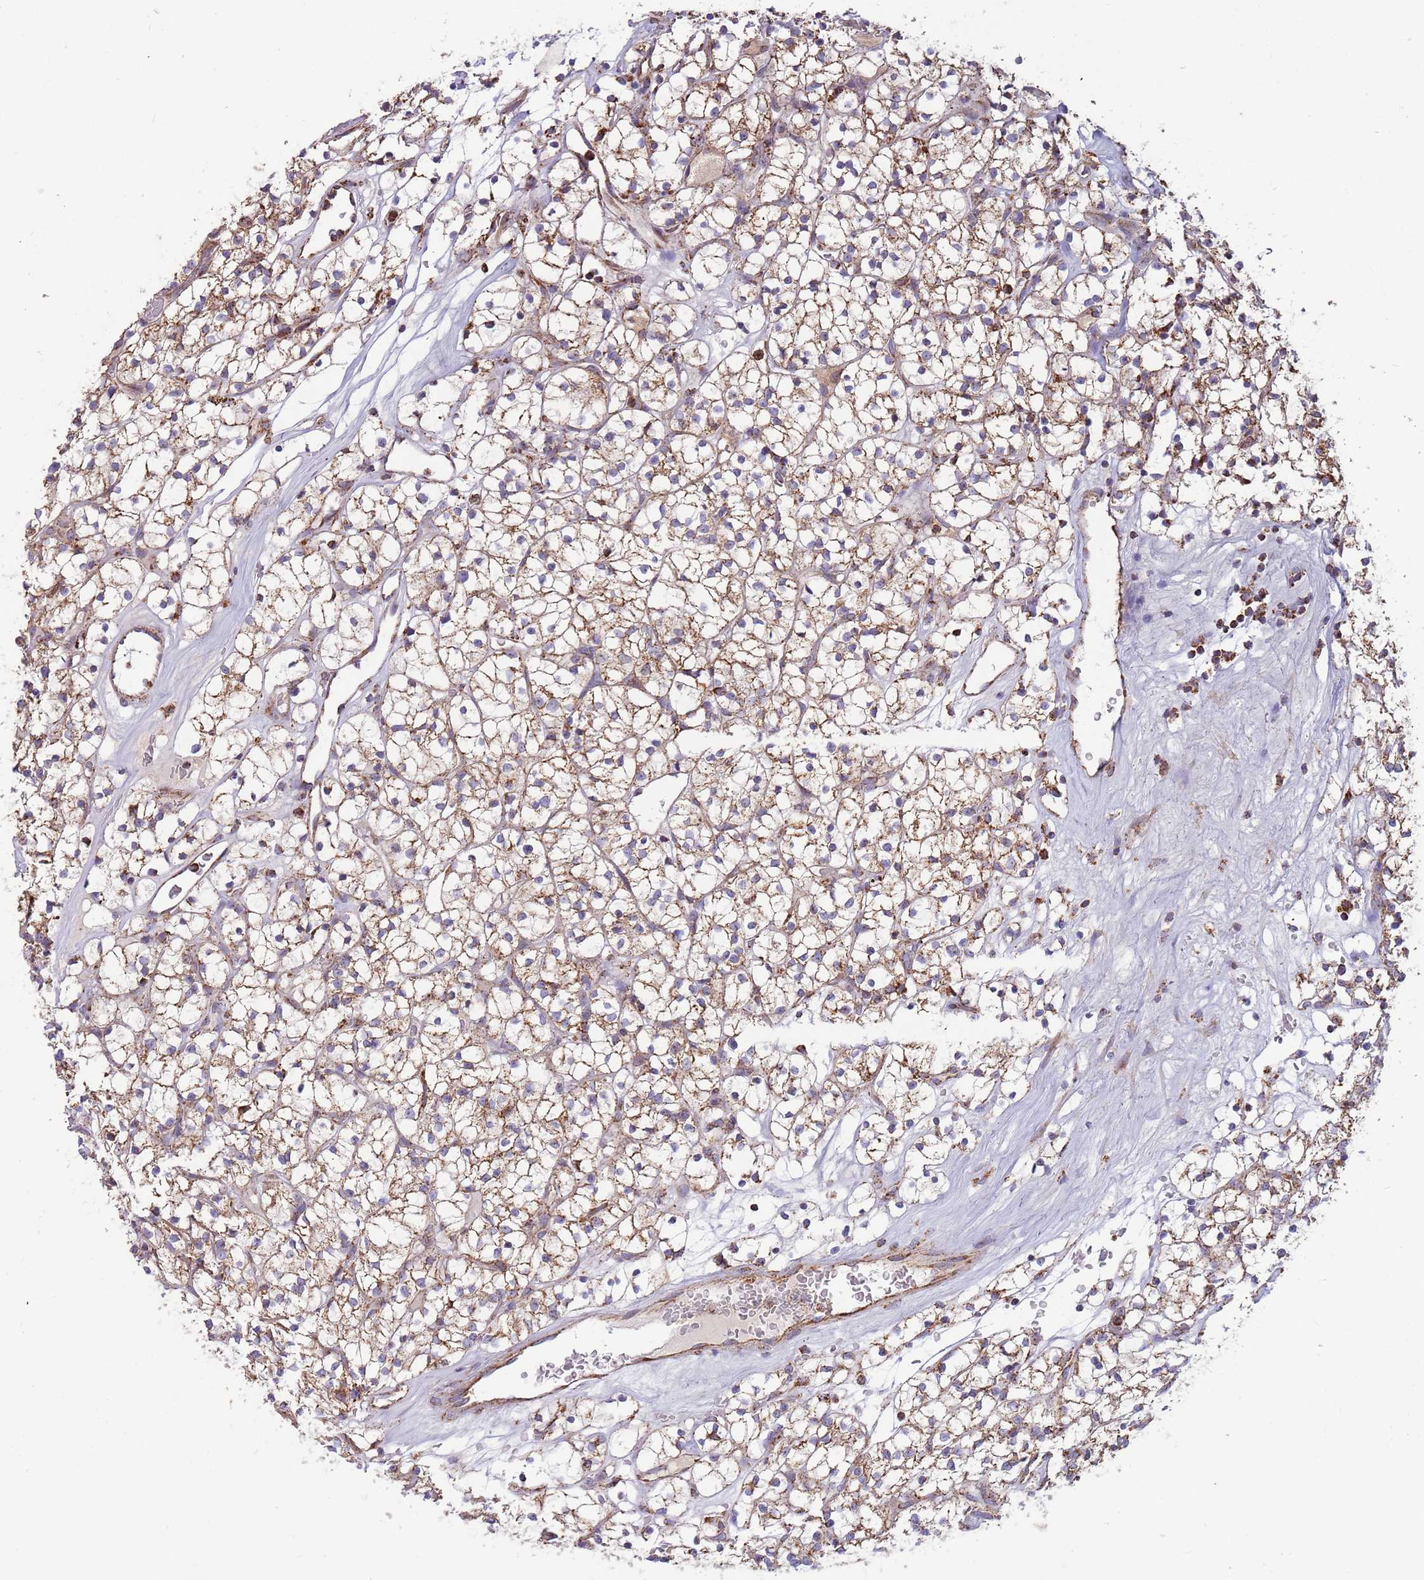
{"staining": {"intensity": "moderate", "quantity": ">75%", "location": "cytoplasmic/membranous"}, "tissue": "renal cancer", "cell_type": "Tumor cells", "image_type": "cancer", "snomed": [{"axis": "morphology", "description": "Adenocarcinoma, NOS"}, {"axis": "topography", "description": "Kidney"}], "caption": "The immunohistochemical stain shows moderate cytoplasmic/membranous expression in tumor cells of renal cancer tissue. The staining was performed using DAB (3,3'-diaminobenzidine), with brown indicating positive protein expression. Nuclei are stained blue with hematoxylin.", "gene": "VPS16", "patient": {"sex": "female", "age": 64}}